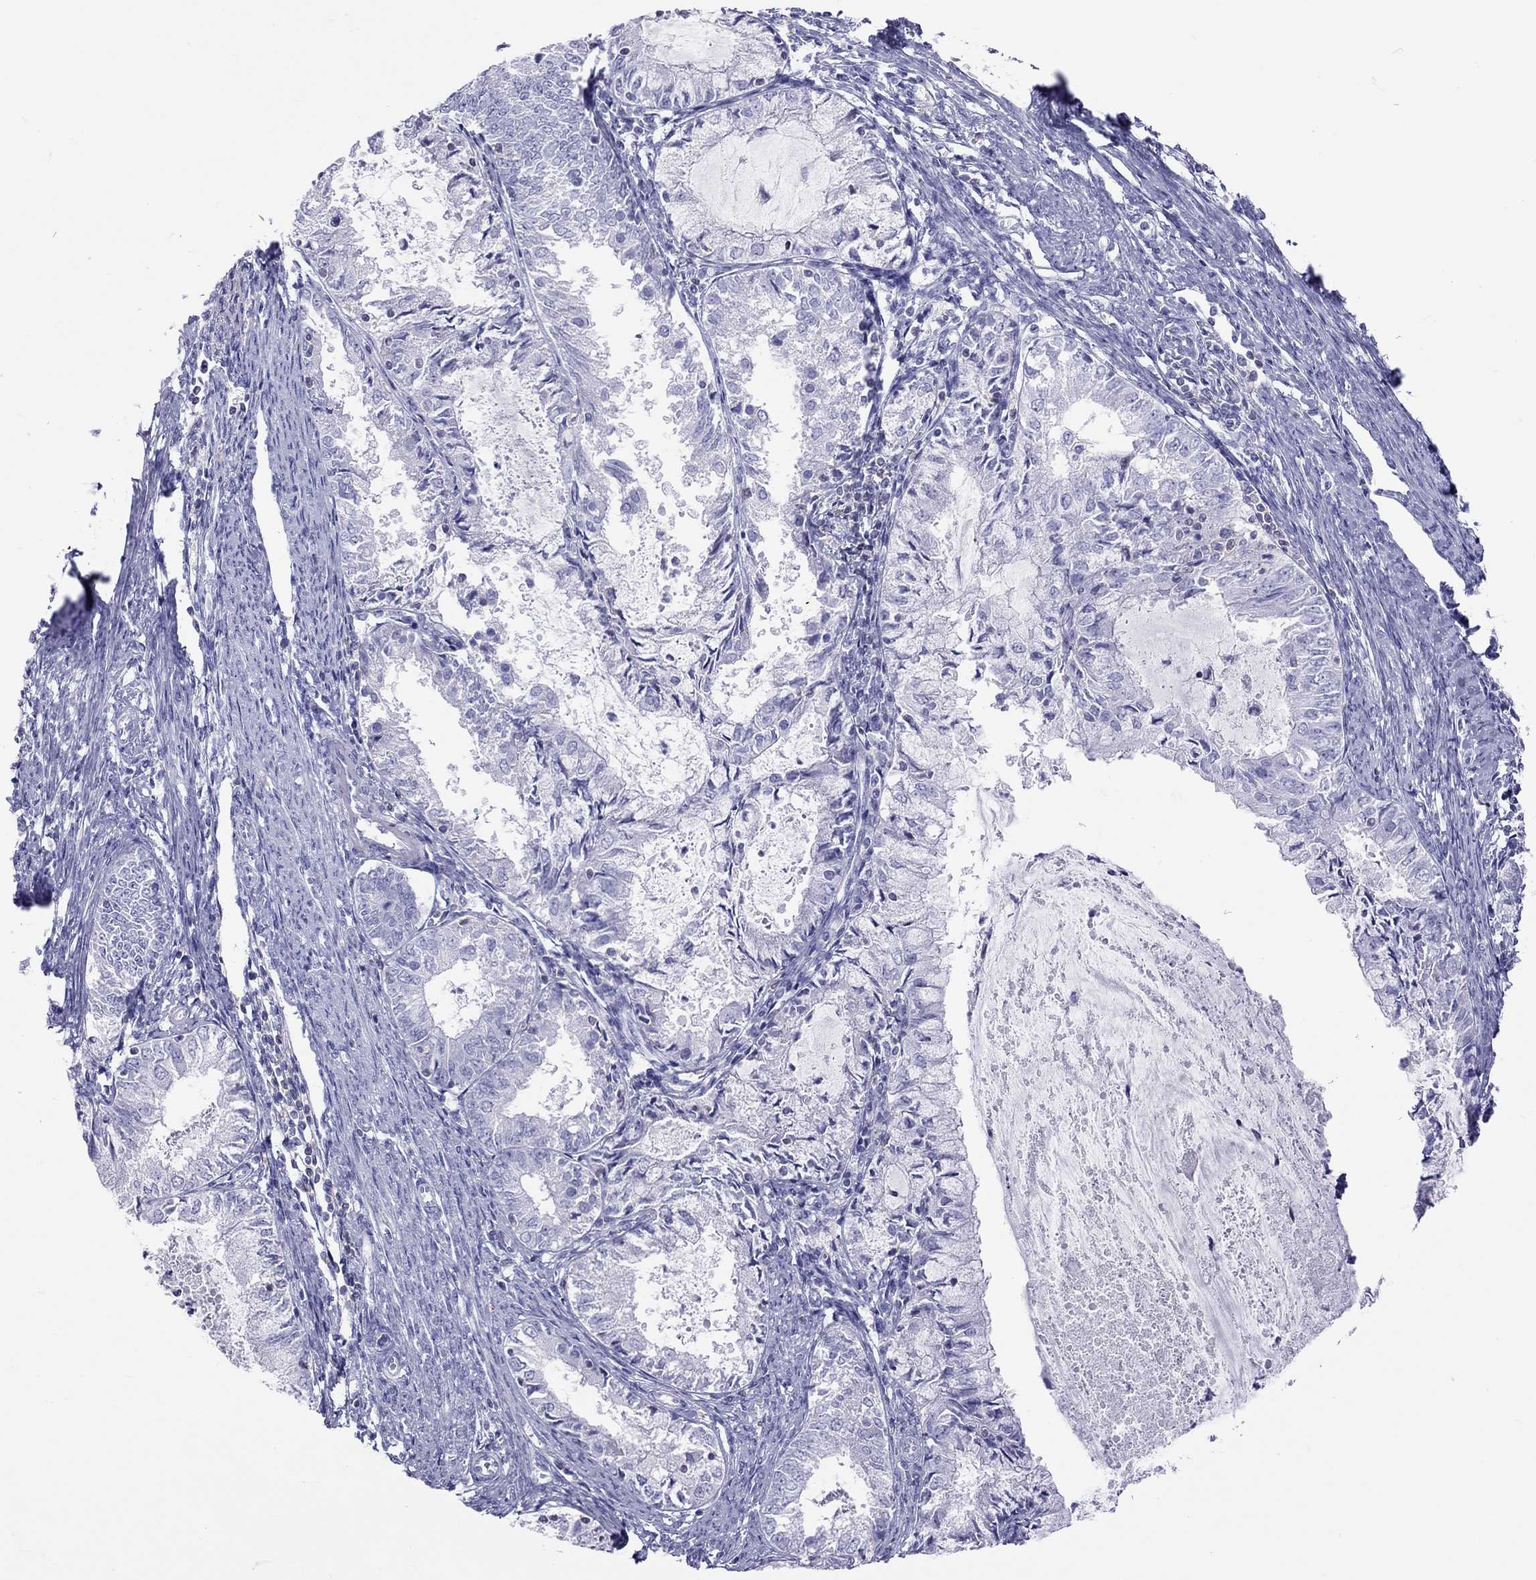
{"staining": {"intensity": "negative", "quantity": "none", "location": "none"}, "tissue": "endometrial cancer", "cell_type": "Tumor cells", "image_type": "cancer", "snomed": [{"axis": "morphology", "description": "Adenocarcinoma, NOS"}, {"axis": "topography", "description": "Endometrium"}], "caption": "Immunohistochemistry photomicrograph of human endometrial cancer (adenocarcinoma) stained for a protein (brown), which reveals no staining in tumor cells. The staining is performed using DAB (3,3'-diaminobenzidine) brown chromogen with nuclei counter-stained in using hematoxylin.", "gene": "STAG3", "patient": {"sex": "female", "age": 57}}